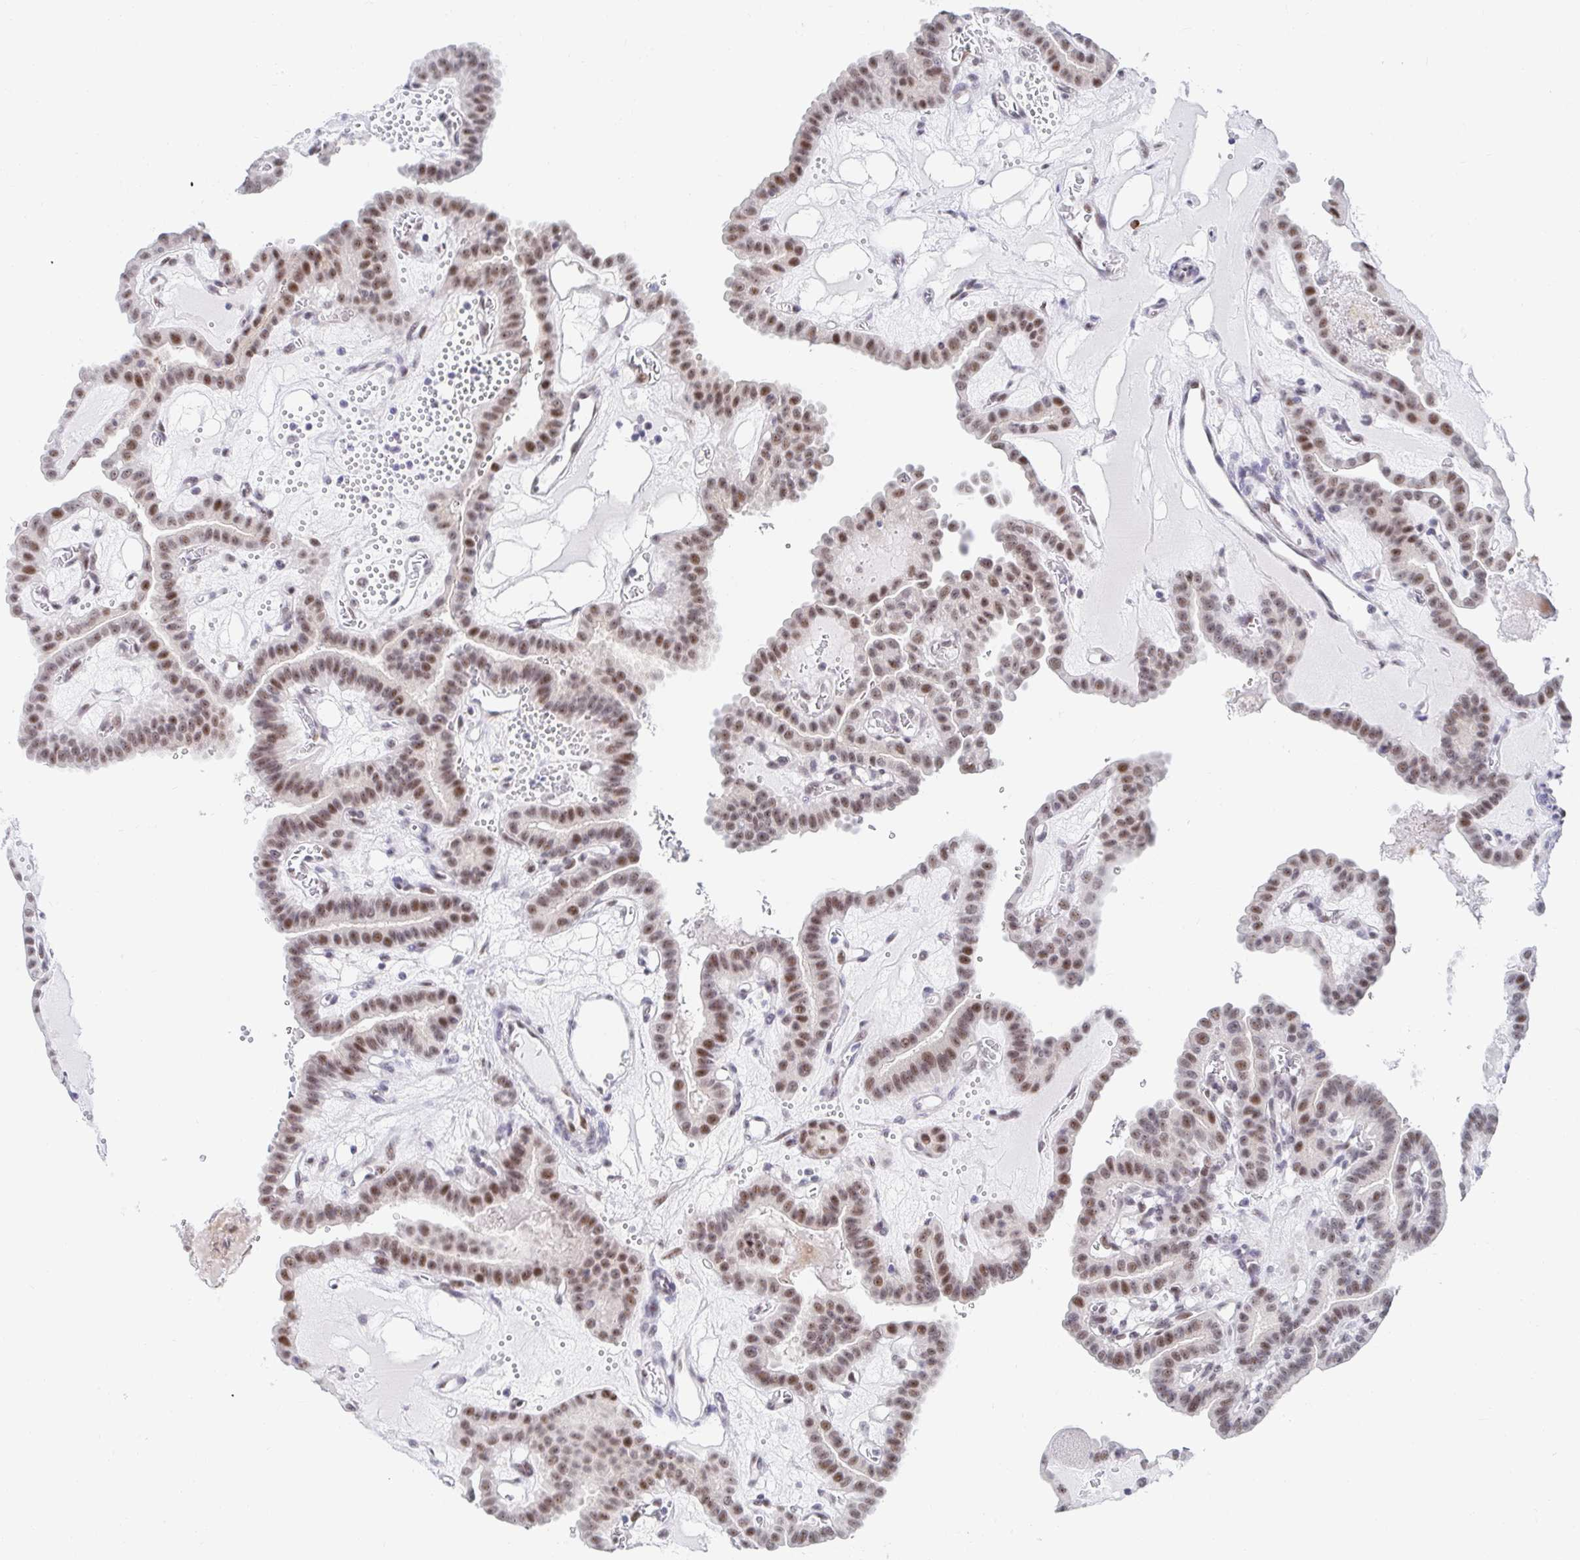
{"staining": {"intensity": "moderate", "quantity": ">75%", "location": "nuclear"}, "tissue": "thyroid cancer", "cell_type": "Tumor cells", "image_type": "cancer", "snomed": [{"axis": "morphology", "description": "Papillary adenocarcinoma, NOS"}, {"axis": "topography", "description": "Thyroid gland"}], "caption": "There is medium levels of moderate nuclear staining in tumor cells of thyroid papillary adenocarcinoma, as demonstrated by immunohistochemical staining (brown color).", "gene": "COL28A1", "patient": {"sex": "male", "age": 87}}